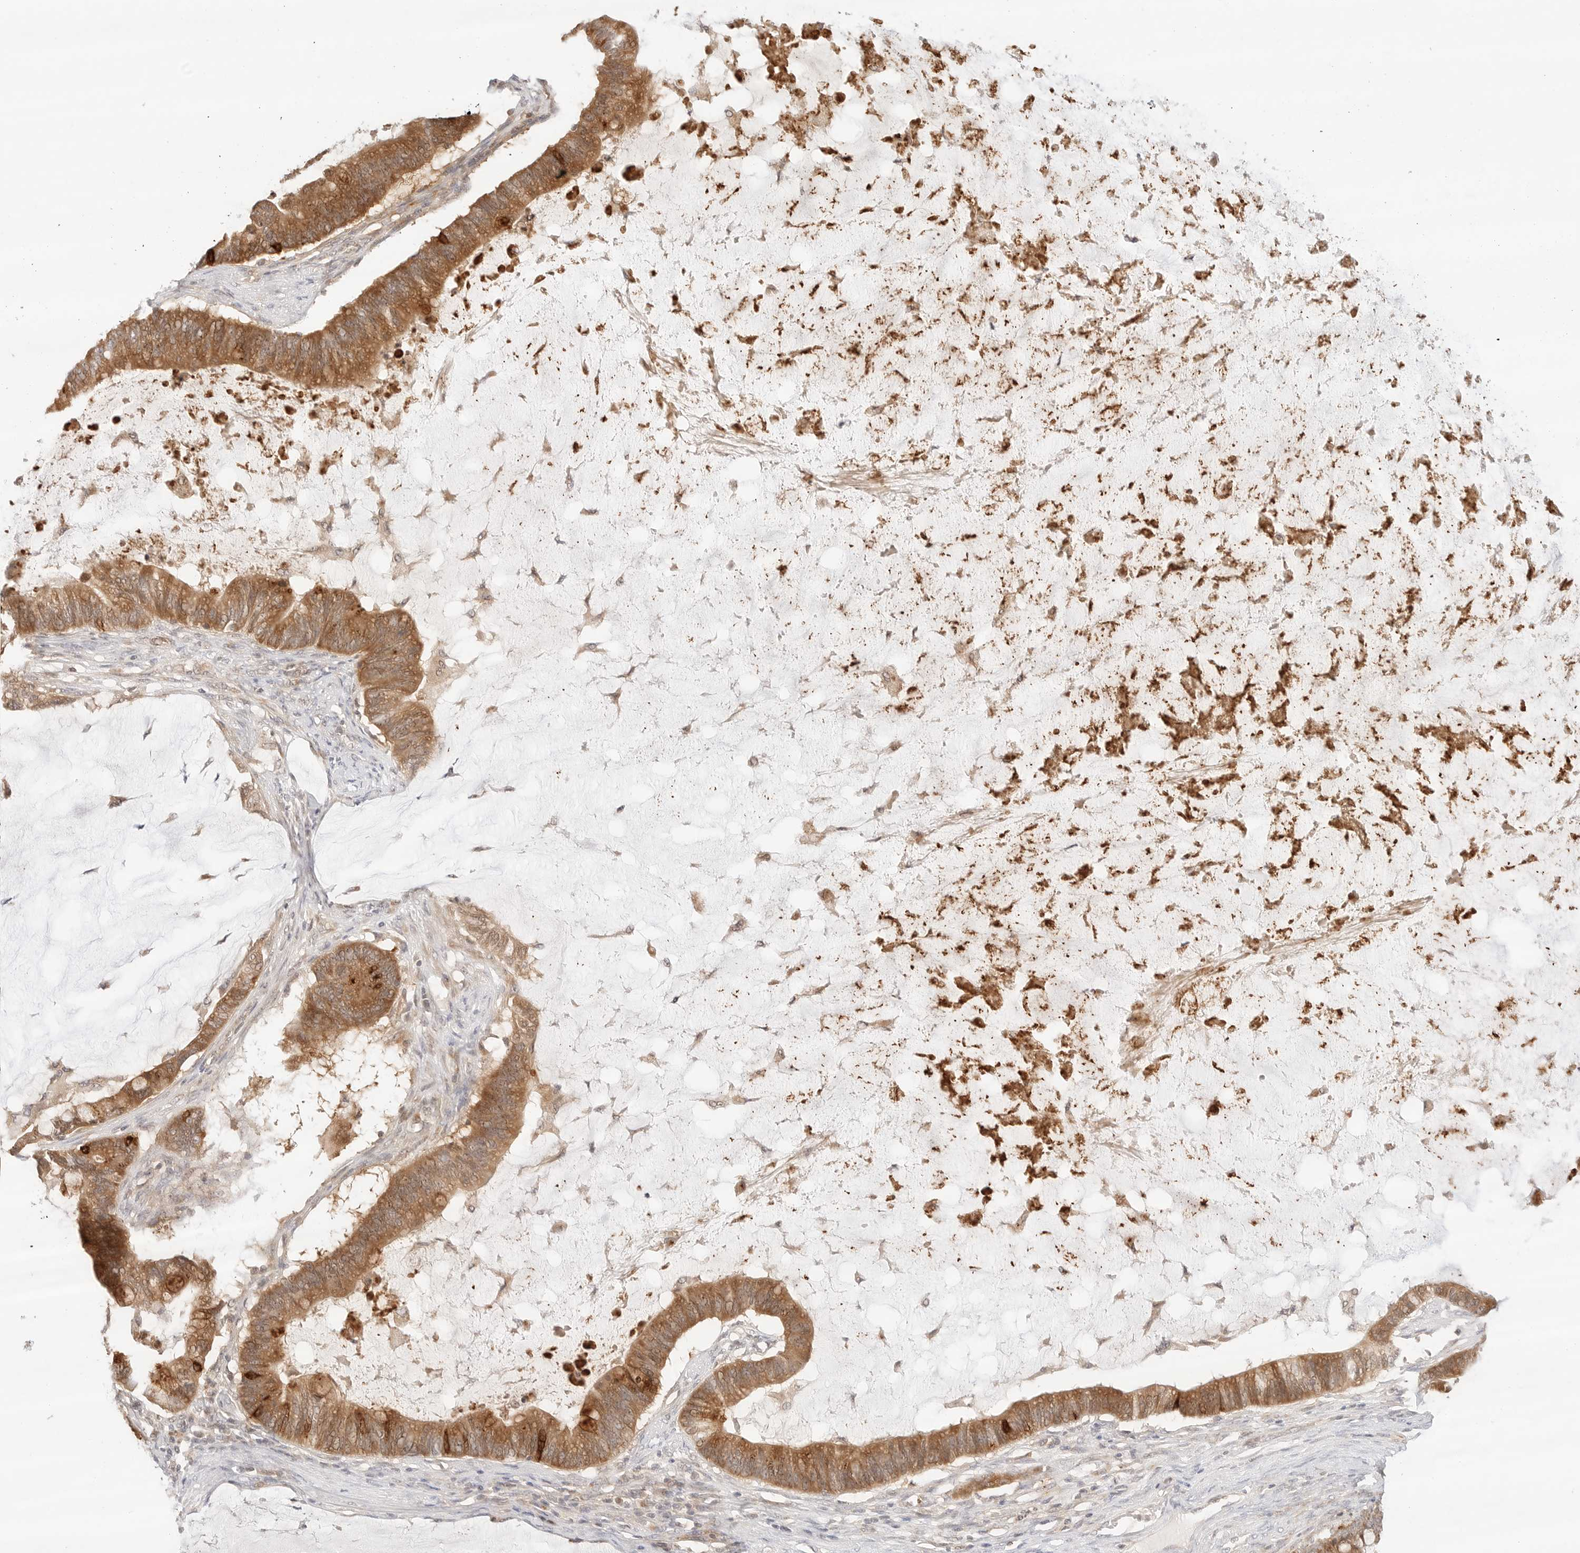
{"staining": {"intensity": "moderate", "quantity": ">75%", "location": "cytoplasmic/membranous"}, "tissue": "ovarian cancer", "cell_type": "Tumor cells", "image_type": "cancer", "snomed": [{"axis": "morphology", "description": "Cystadenocarcinoma, mucinous, NOS"}, {"axis": "topography", "description": "Ovary"}], "caption": "This micrograph exhibits immunohistochemistry staining of ovarian cancer (mucinous cystadenocarcinoma), with medium moderate cytoplasmic/membranous positivity in about >75% of tumor cells.", "gene": "ERO1B", "patient": {"sex": "female", "age": 61}}